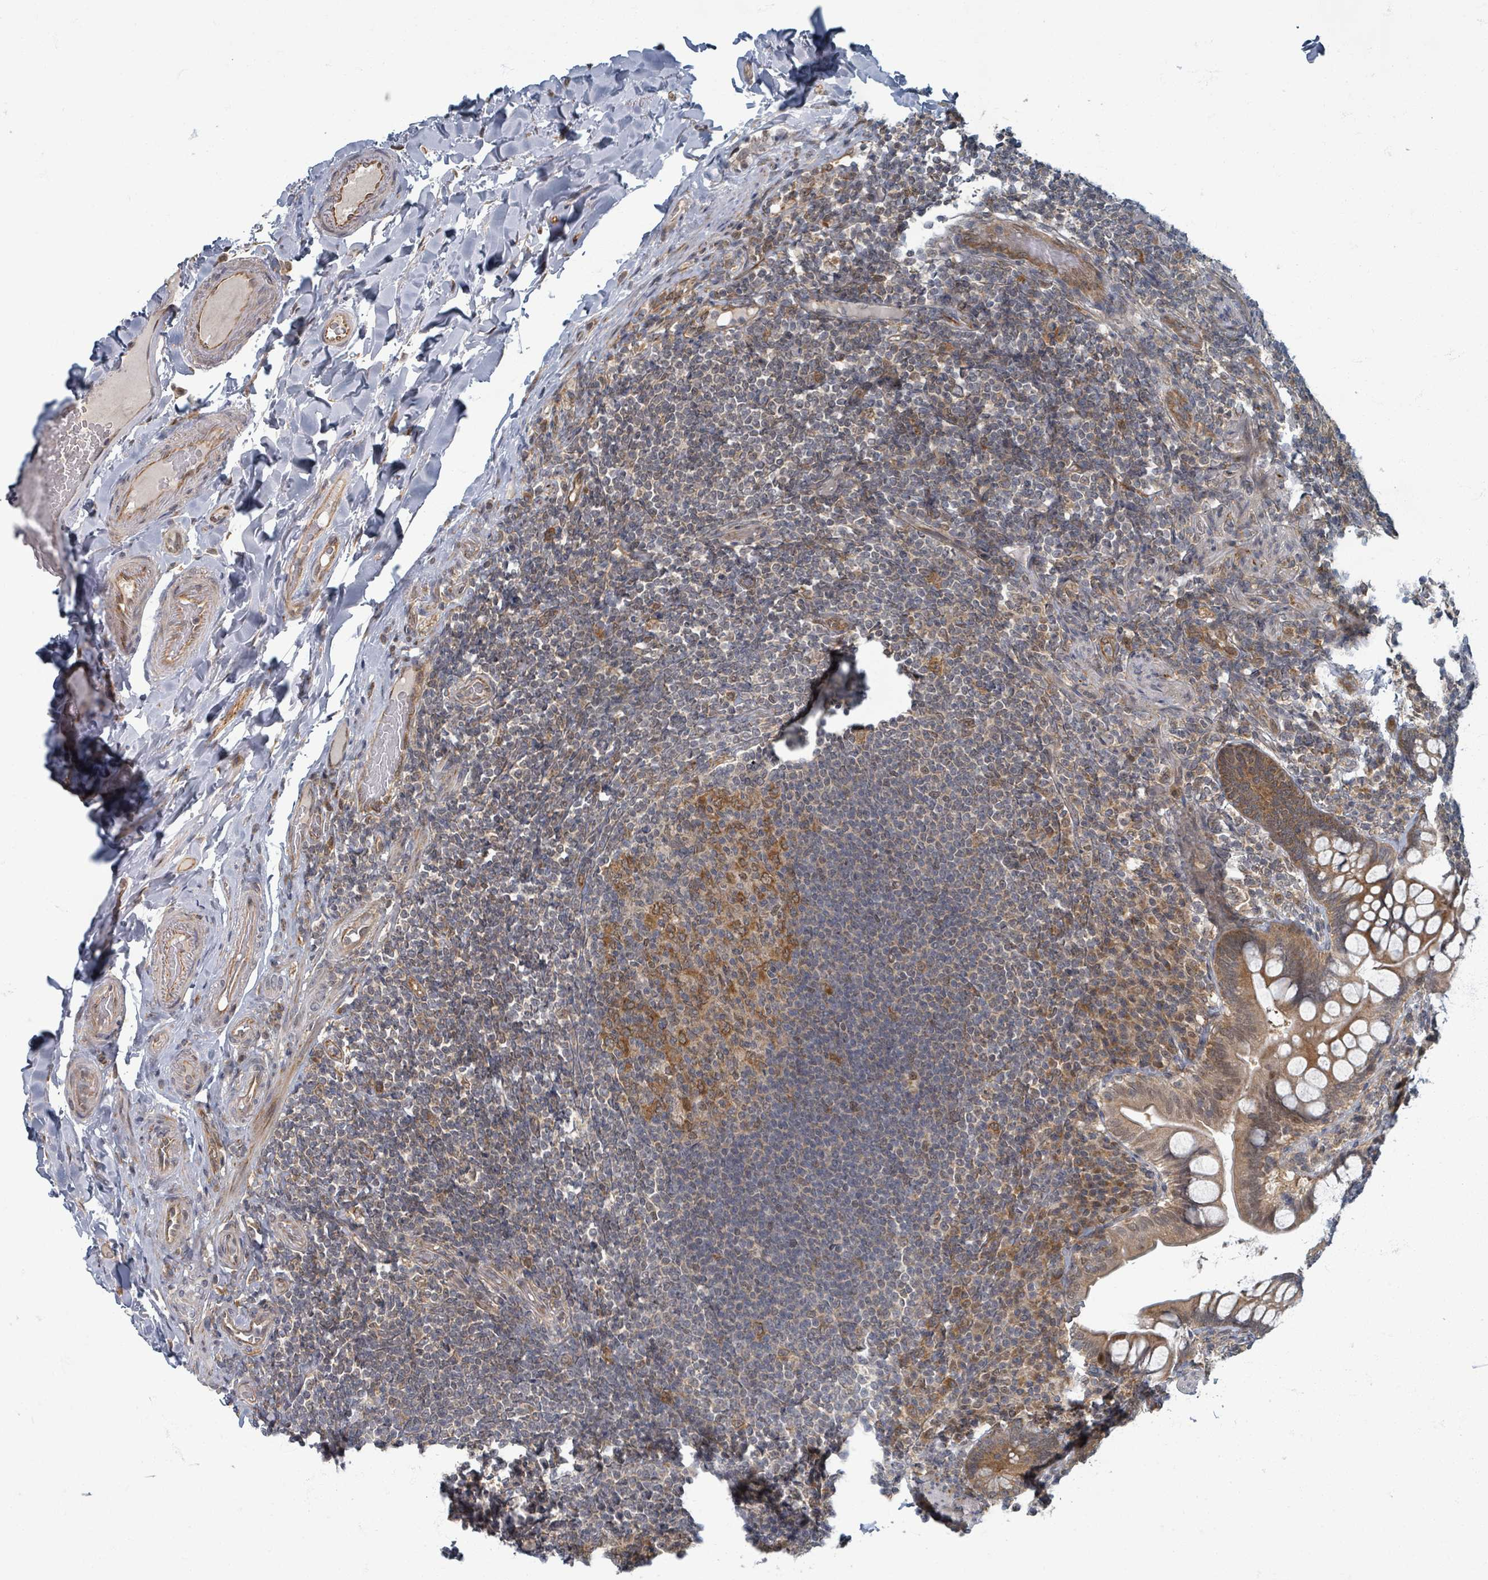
{"staining": {"intensity": "moderate", "quantity": ">75%", "location": "cytoplasmic/membranous"}, "tissue": "small intestine", "cell_type": "Glandular cells", "image_type": "normal", "snomed": [{"axis": "morphology", "description": "Normal tissue, NOS"}, {"axis": "topography", "description": "Small intestine"}], "caption": "Protein staining of normal small intestine displays moderate cytoplasmic/membranous expression in about >75% of glandular cells.", "gene": "INTS15", "patient": {"sex": "male", "age": 70}}